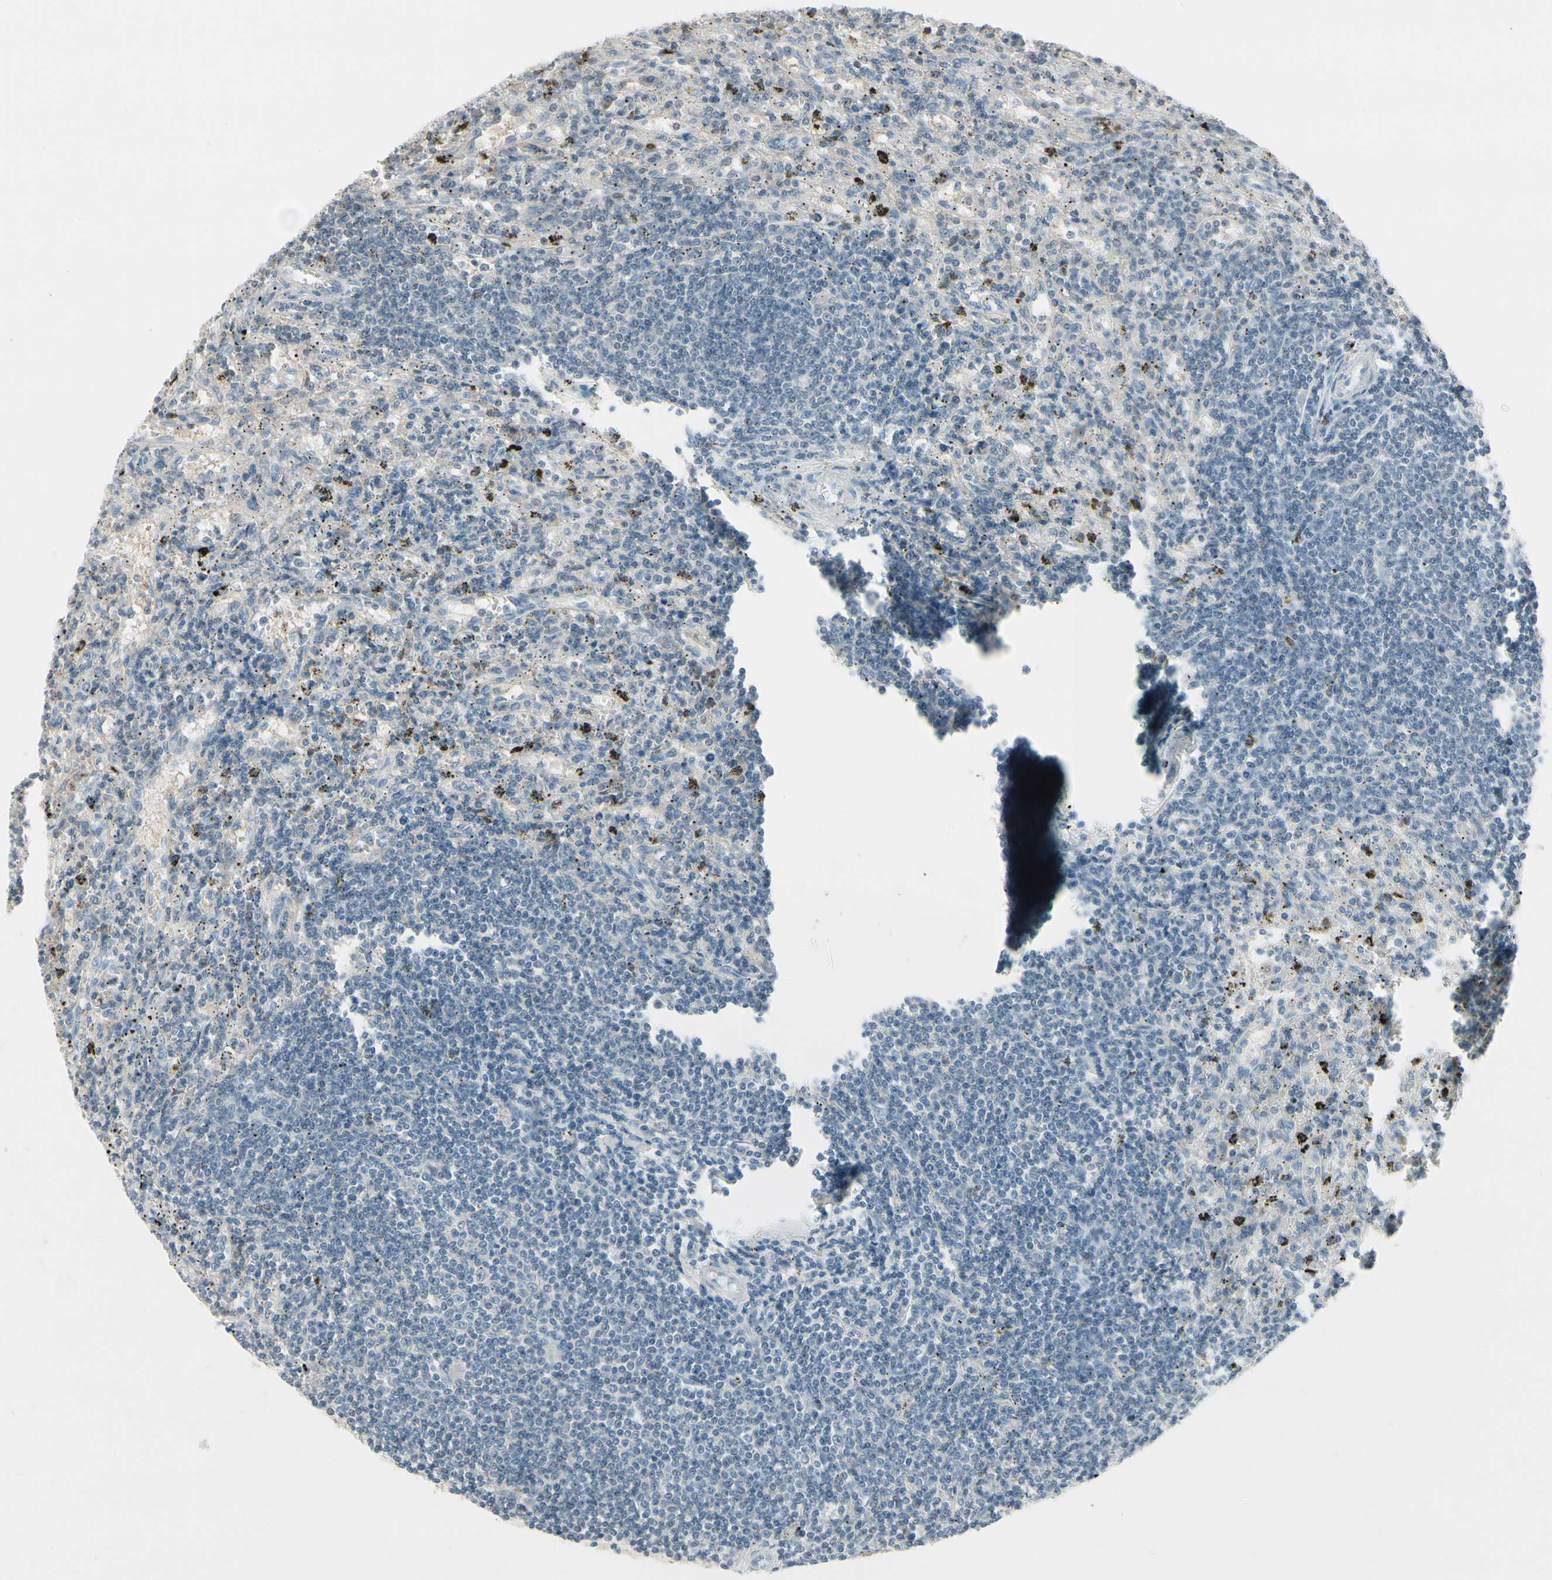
{"staining": {"intensity": "negative", "quantity": "none", "location": "none"}, "tissue": "lymphoma", "cell_type": "Tumor cells", "image_type": "cancer", "snomed": [{"axis": "morphology", "description": "Malignant lymphoma, non-Hodgkin's type, Low grade"}, {"axis": "topography", "description": "Spleen"}], "caption": "This is a histopathology image of immunohistochemistry (IHC) staining of malignant lymphoma, non-Hodgkin's type (low-grade), which shows no staining in tumor cells. (DAB (3,3'-diaminobenzidine) immunohistochemistry (IHC), high magnification).", "gene": "ARG2", "patient": {"sex": "male", "age": 76}}